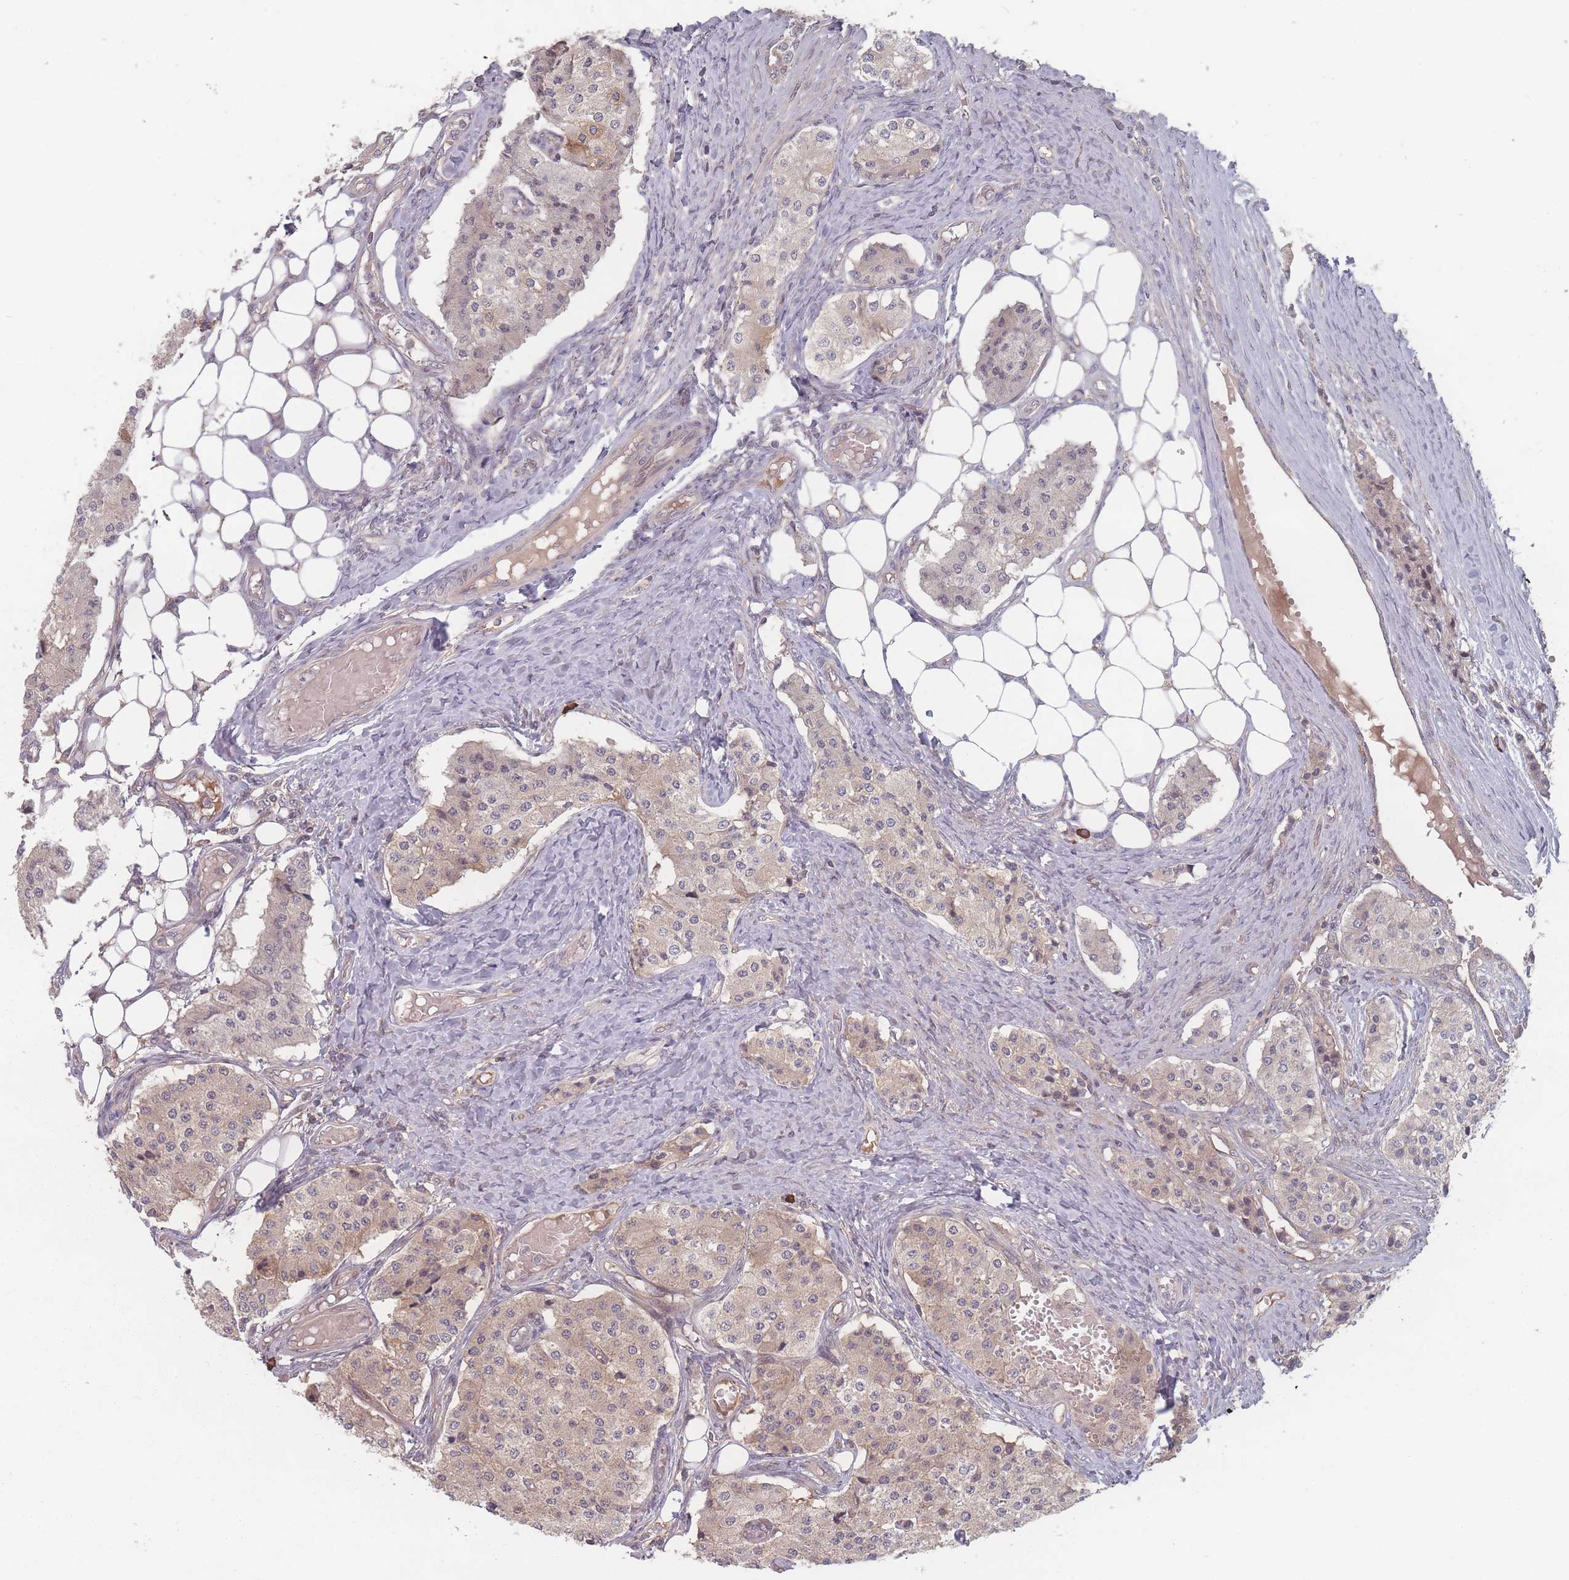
{"staining": {"intensity": "weak", "quantity": "25%-75%", "location": "cytoplasmic/membranous"}, "tissue": "carcinoid", "cell_type": "Tumor cells", "image_type": "cancer", "snomed": [{"axis": "morphology", "description": "Carcinoid, malignant, NOS"}, {"axis": "topography", "description": "Colon"}], "caption": "Immunohistochemical staining of human carcinoid (malignant) reveals low levels of weak cytoplasmic/membranous protein positivity in approximately 25%-75% of tumor cells.", "gene": "HAGH", "patient": {"sex": "female", "age": 52}}